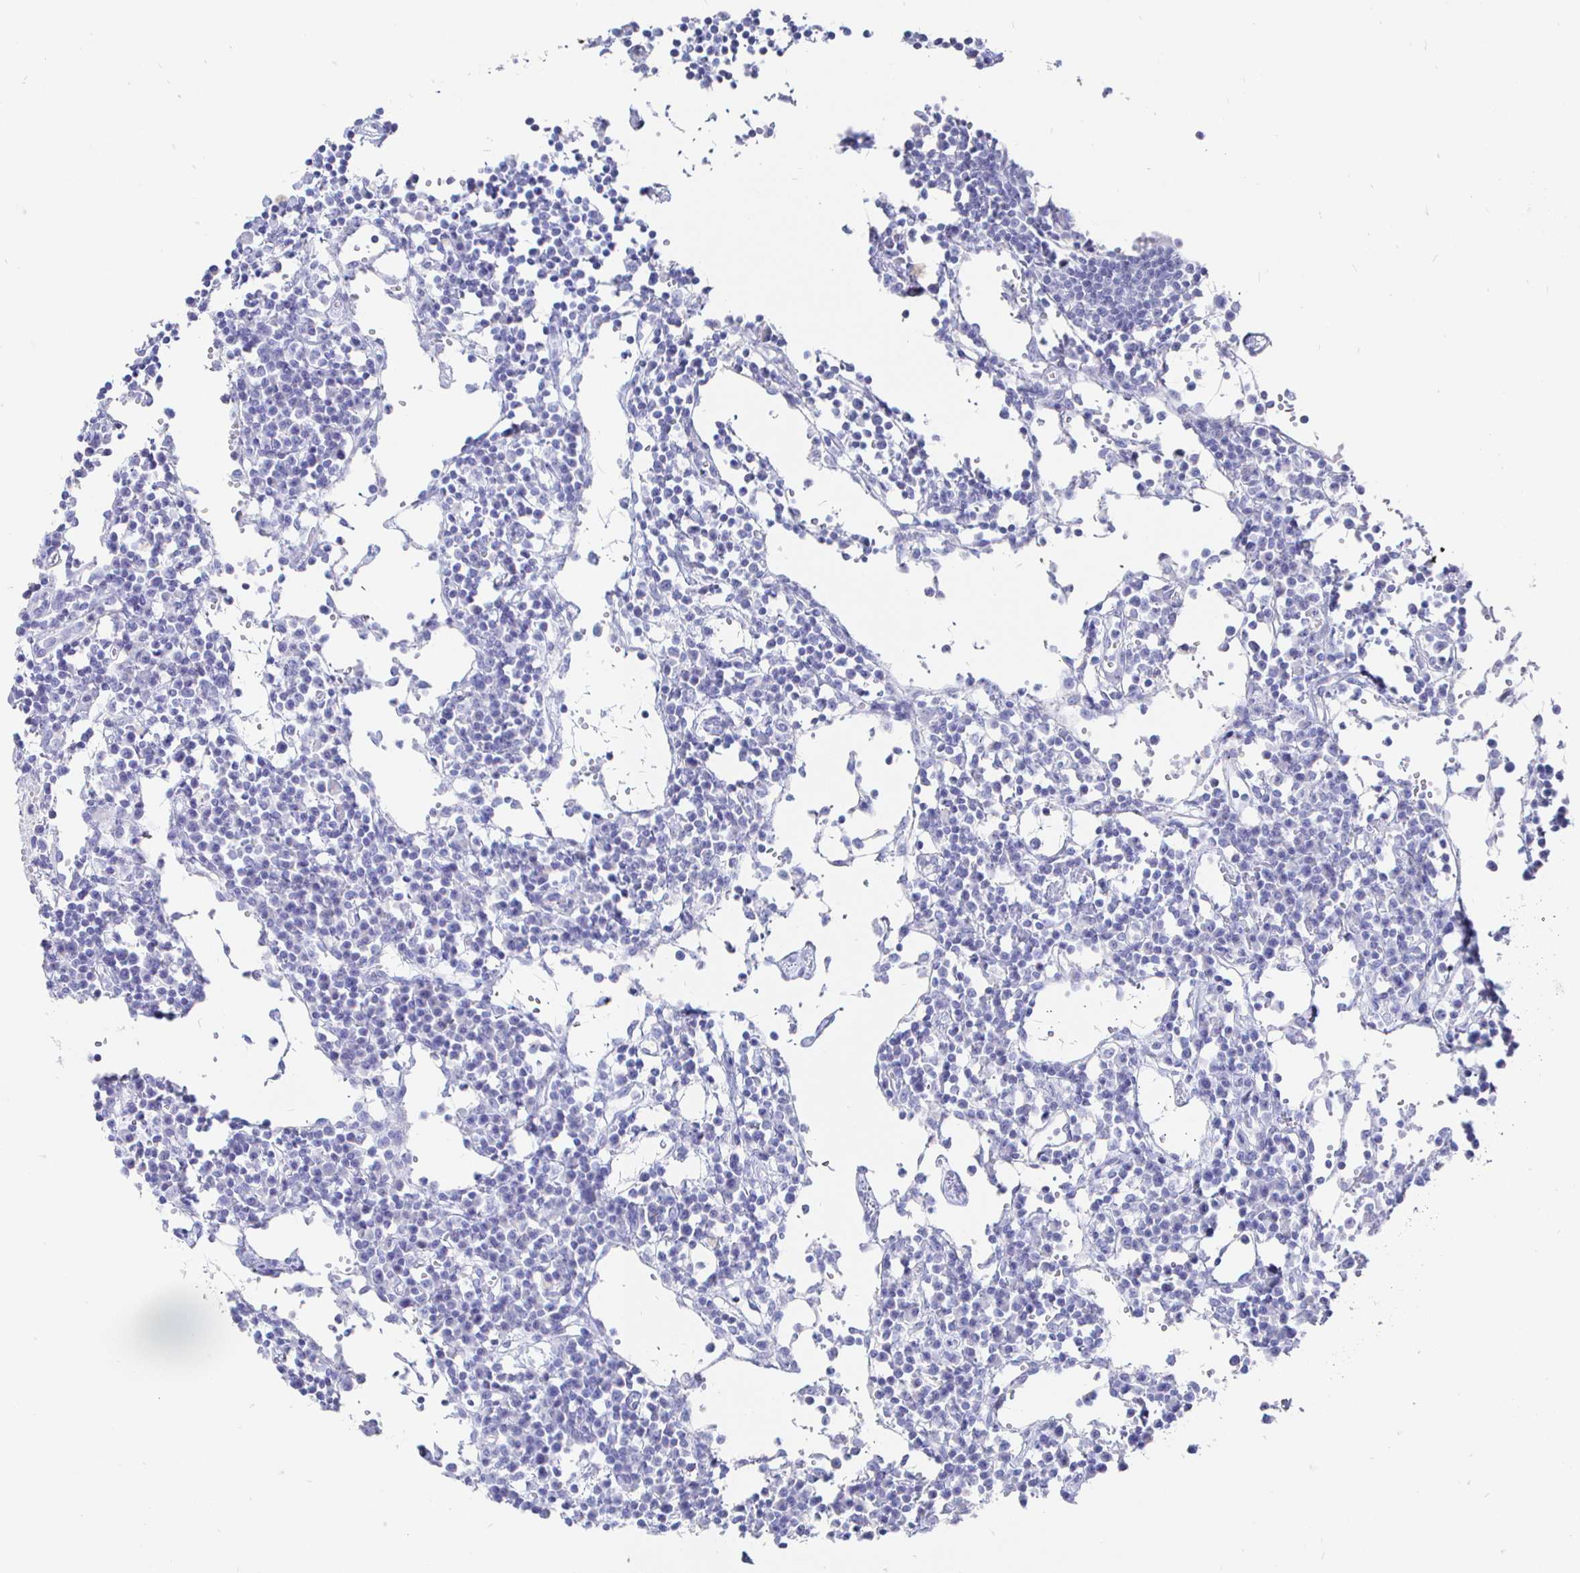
{"staining": {"intensity": "negative", "quantity": "none", "location": "none"}, "tissue": "lymph node", "cell_type": "Germinal center cells", "image_type": "normal", "snomed": [{"axis": "morphology", "description": "Normal tissue, NOS"}, {"axis": "topography", "description": "Lymph node"}], "caption": "Immunohistochemical staining of benign human lymph node exhibits no significant expression in germinal center cells.", "gene": "CLCA1", "patient": {"sex": "female", "age": 78}}